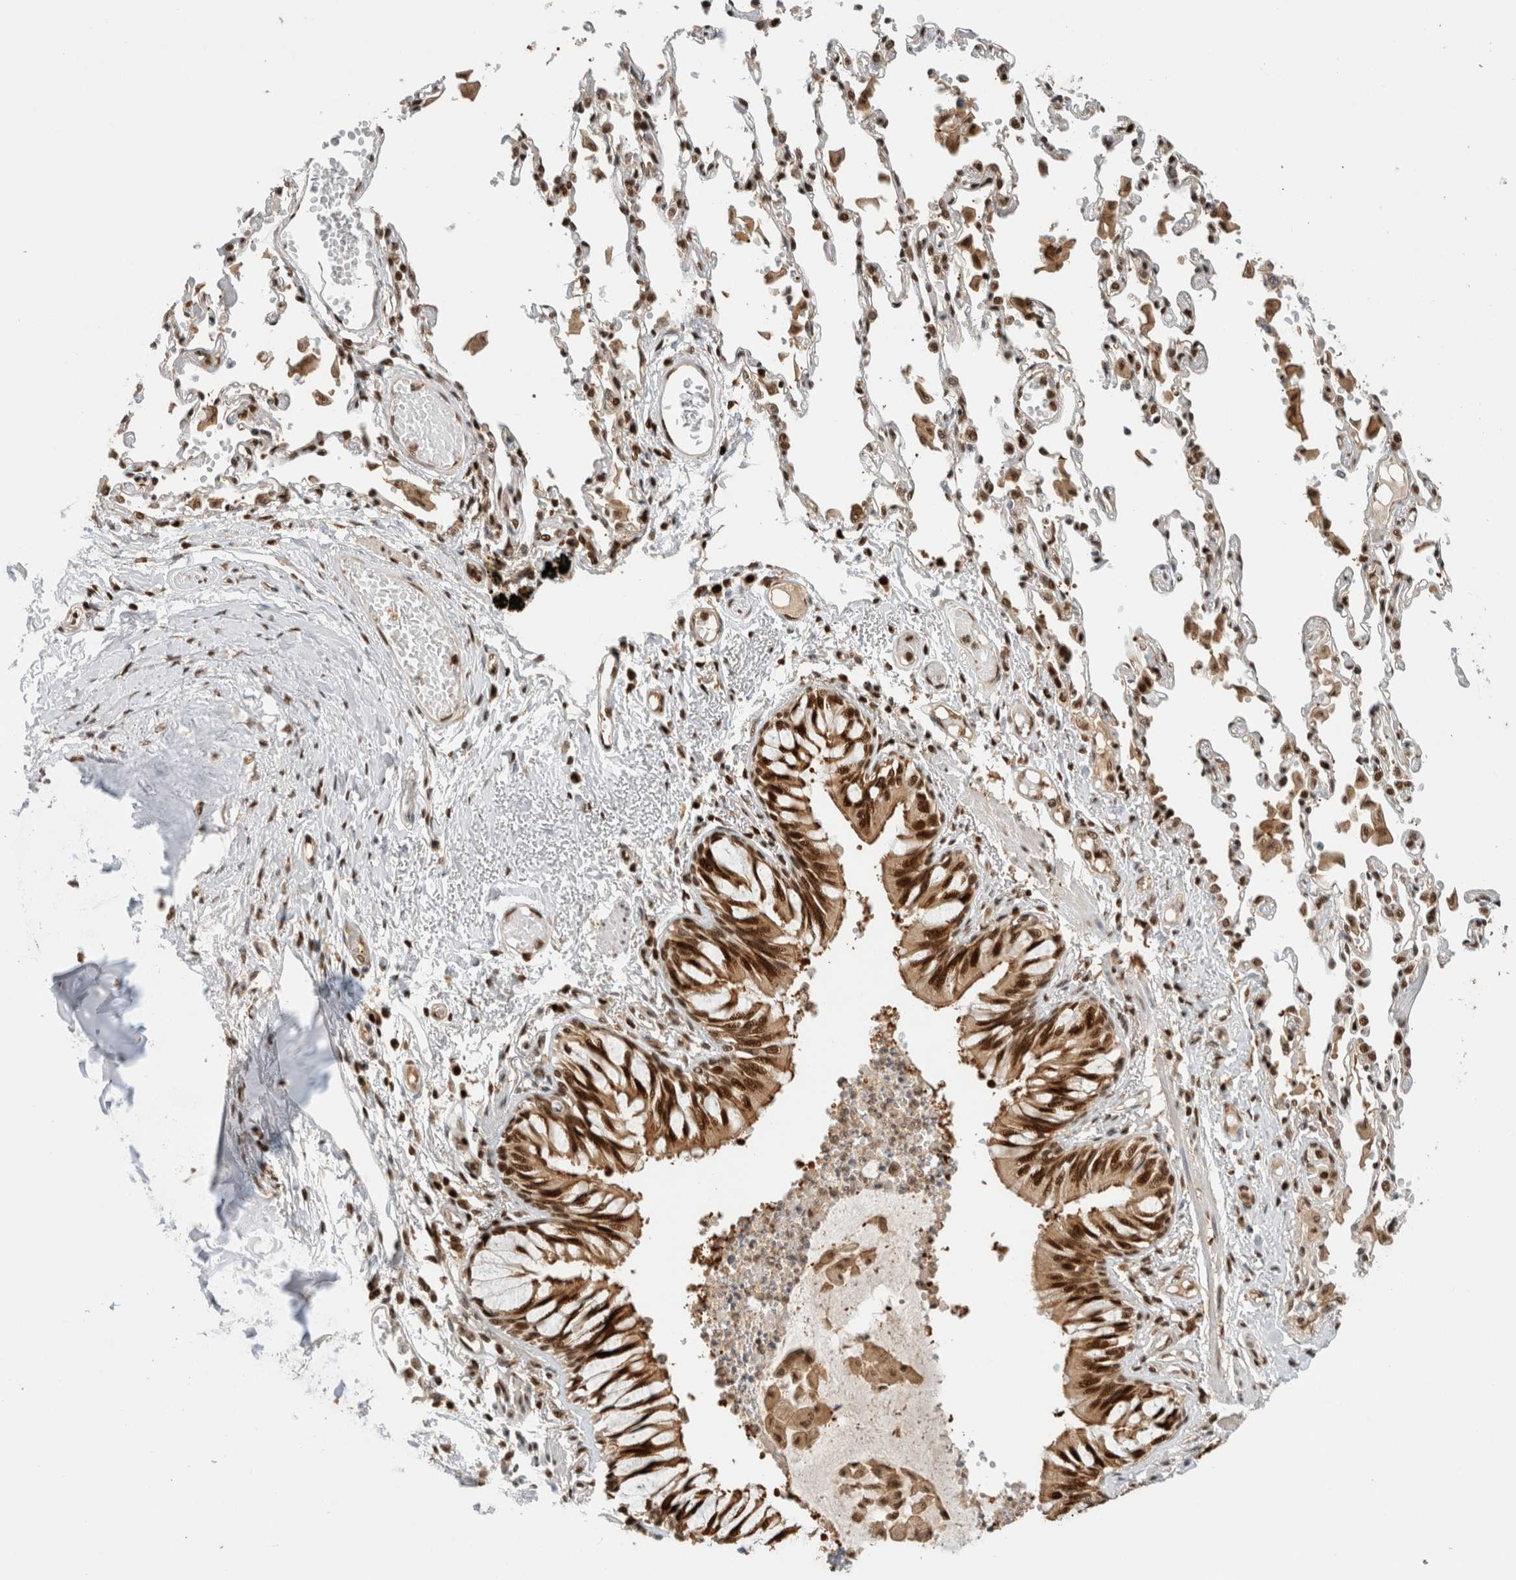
{"staining": {"intensity": "strong", "quantity": ">75%", "location": "cytoplasmic/membranous,nuclear"}, "tissue": "bronchus", "cell_type": "Respiratory epithelial cells", "image_type": "normal", "snomed": [{"axis": "morphology", "description": "Normal tissue, NOS"}, {"axis": "topography", "description": "Cartilage tissue"}, {"axis": "topography", "description": "Bronchus"}, {"axis": "topography", "description": "Lung"}], "caption": "Protein staining of unremarkable bronchus displays strong cytoplasmic/membranous,nuclear positivity in approximately >75% of respiratory epithelial cells.", "gene": "SNRNP40", "patient": {"sex": "female", "age": 49}}